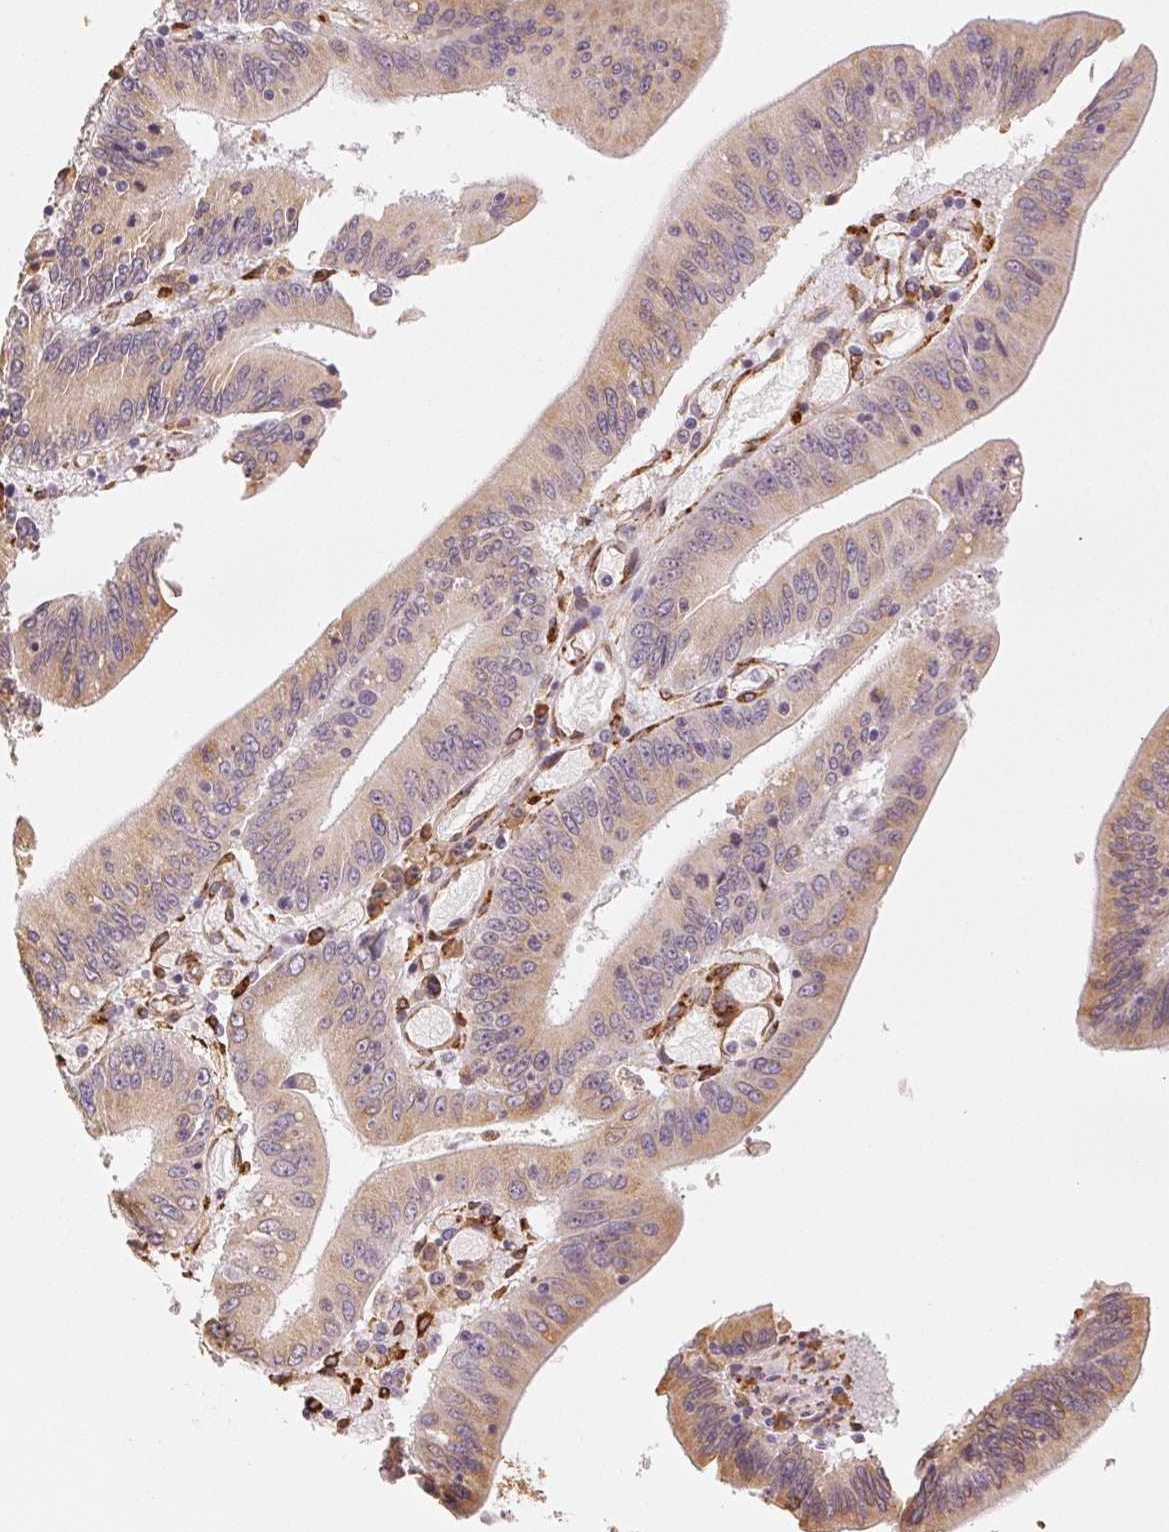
{"staining": {"intensity": "weak", "quantity": "25%-75%", "location": "cytoplasmic/membranous"}, "tissue": "stomach cancer", "cell_type": "Tumor cells", "image_type": "cancer", "snomed": [{"axis": "morphology", "description": "Adenocarcinoma, NOS"}, {"axis": "topography", "description": "Stomach, upper"}], "caption": "This is an image of immunohistochemistry staining of stomach cancer, which shows weak staining in the cytoplasmic/membranous of tumor cells.", "gene": "RCN3", "patient": {"sex": "male", "age": 68}}